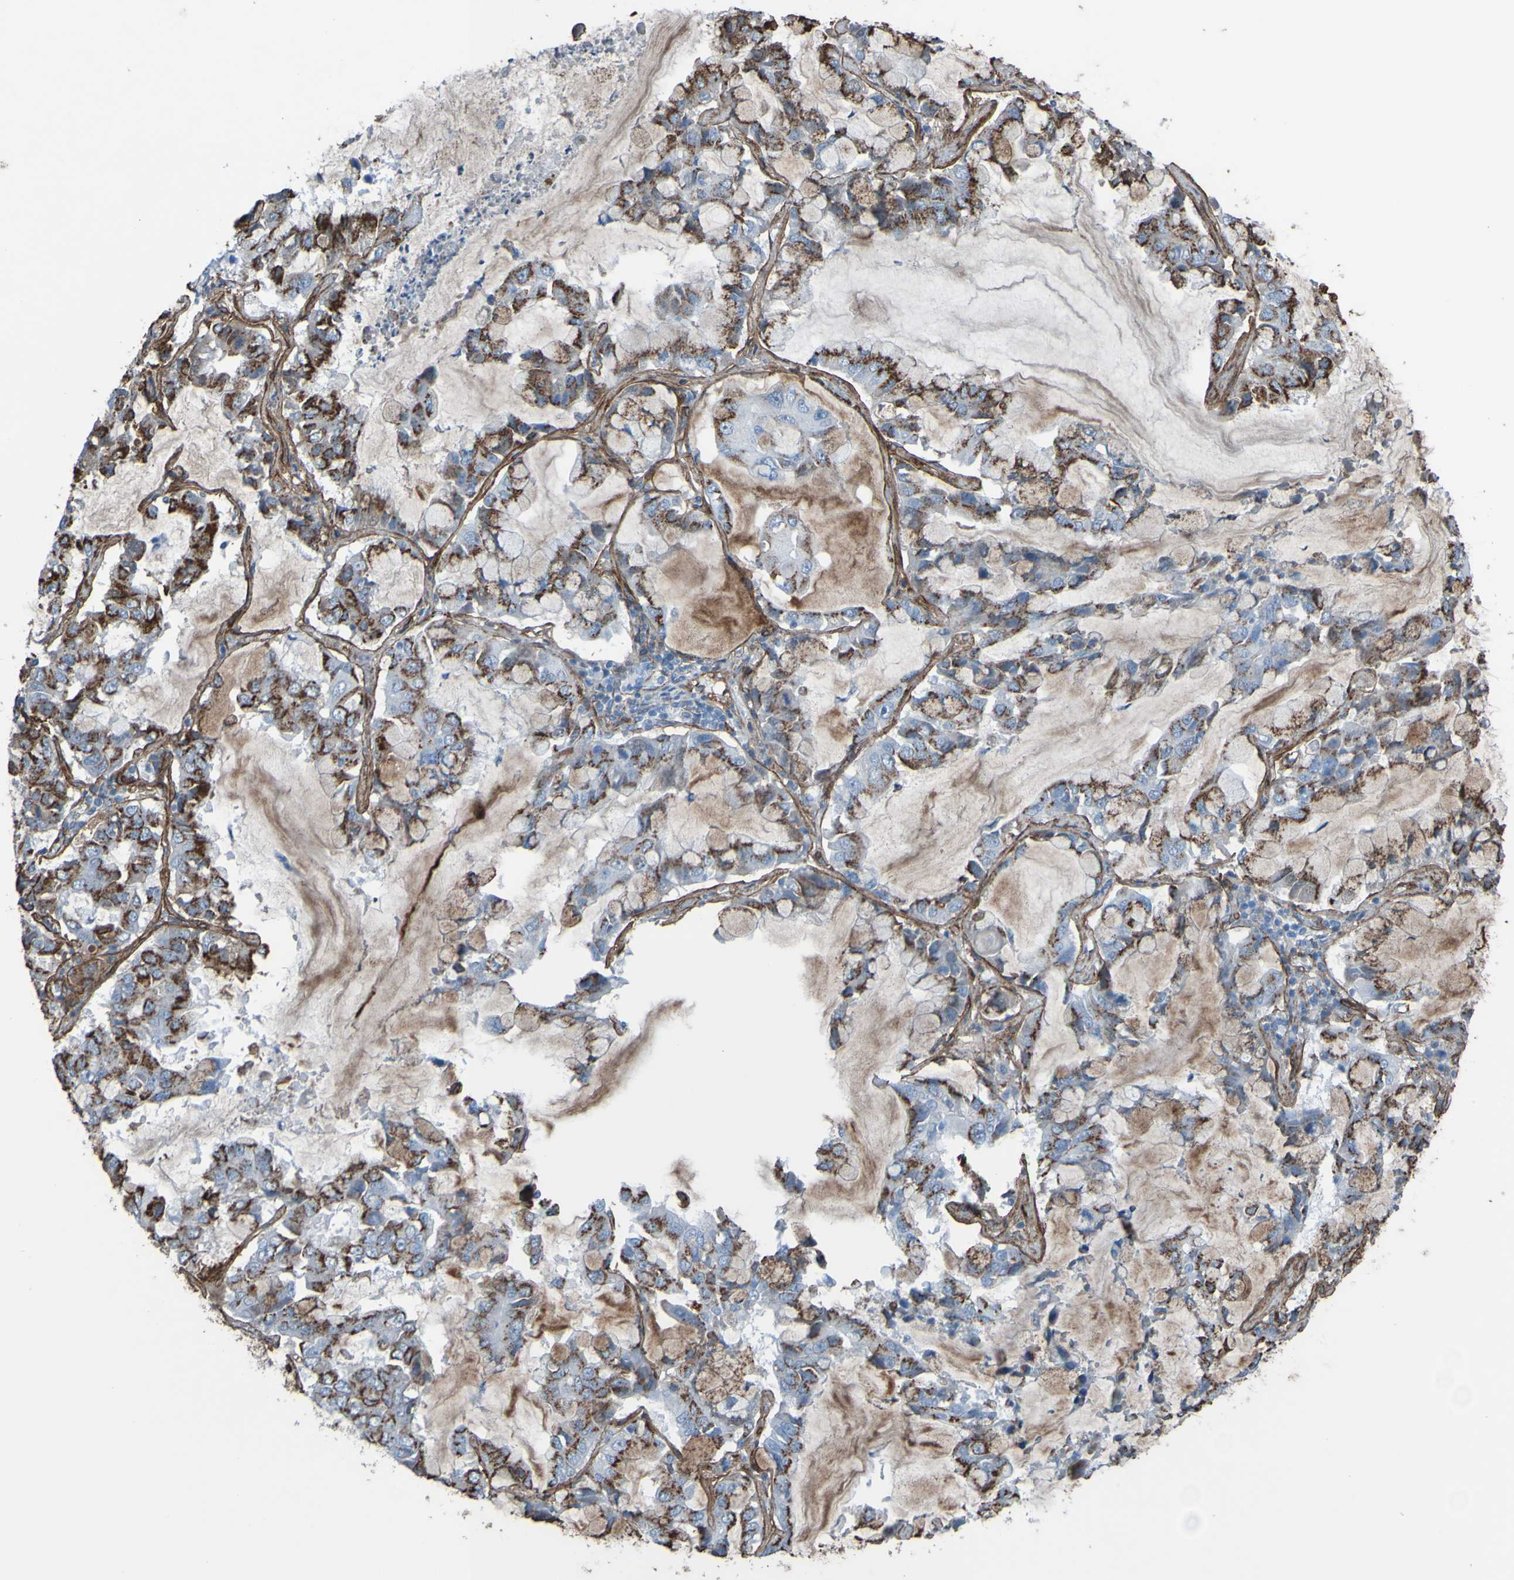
{"staining": {"intensity": "moderate", "quantity": ">75%", "location": "cytoplasmic/membranous"}, "tissue": "lung cancer", "cell_type": "Tumor cells", "image_type": "cancer", "snomed": [{"axis": "morphology", "description": "Adenocarcinoma, NOS"}, {"axis": "topography", "description": "Lung"}], "caption": "Brown immunohistochemical staining in human lung cancer displays moderate cytoplasmic/membranous staining in about >75% of tumor cells.", "gene": "COL4A2", "patient": {"sex": "male", "age": 64}}